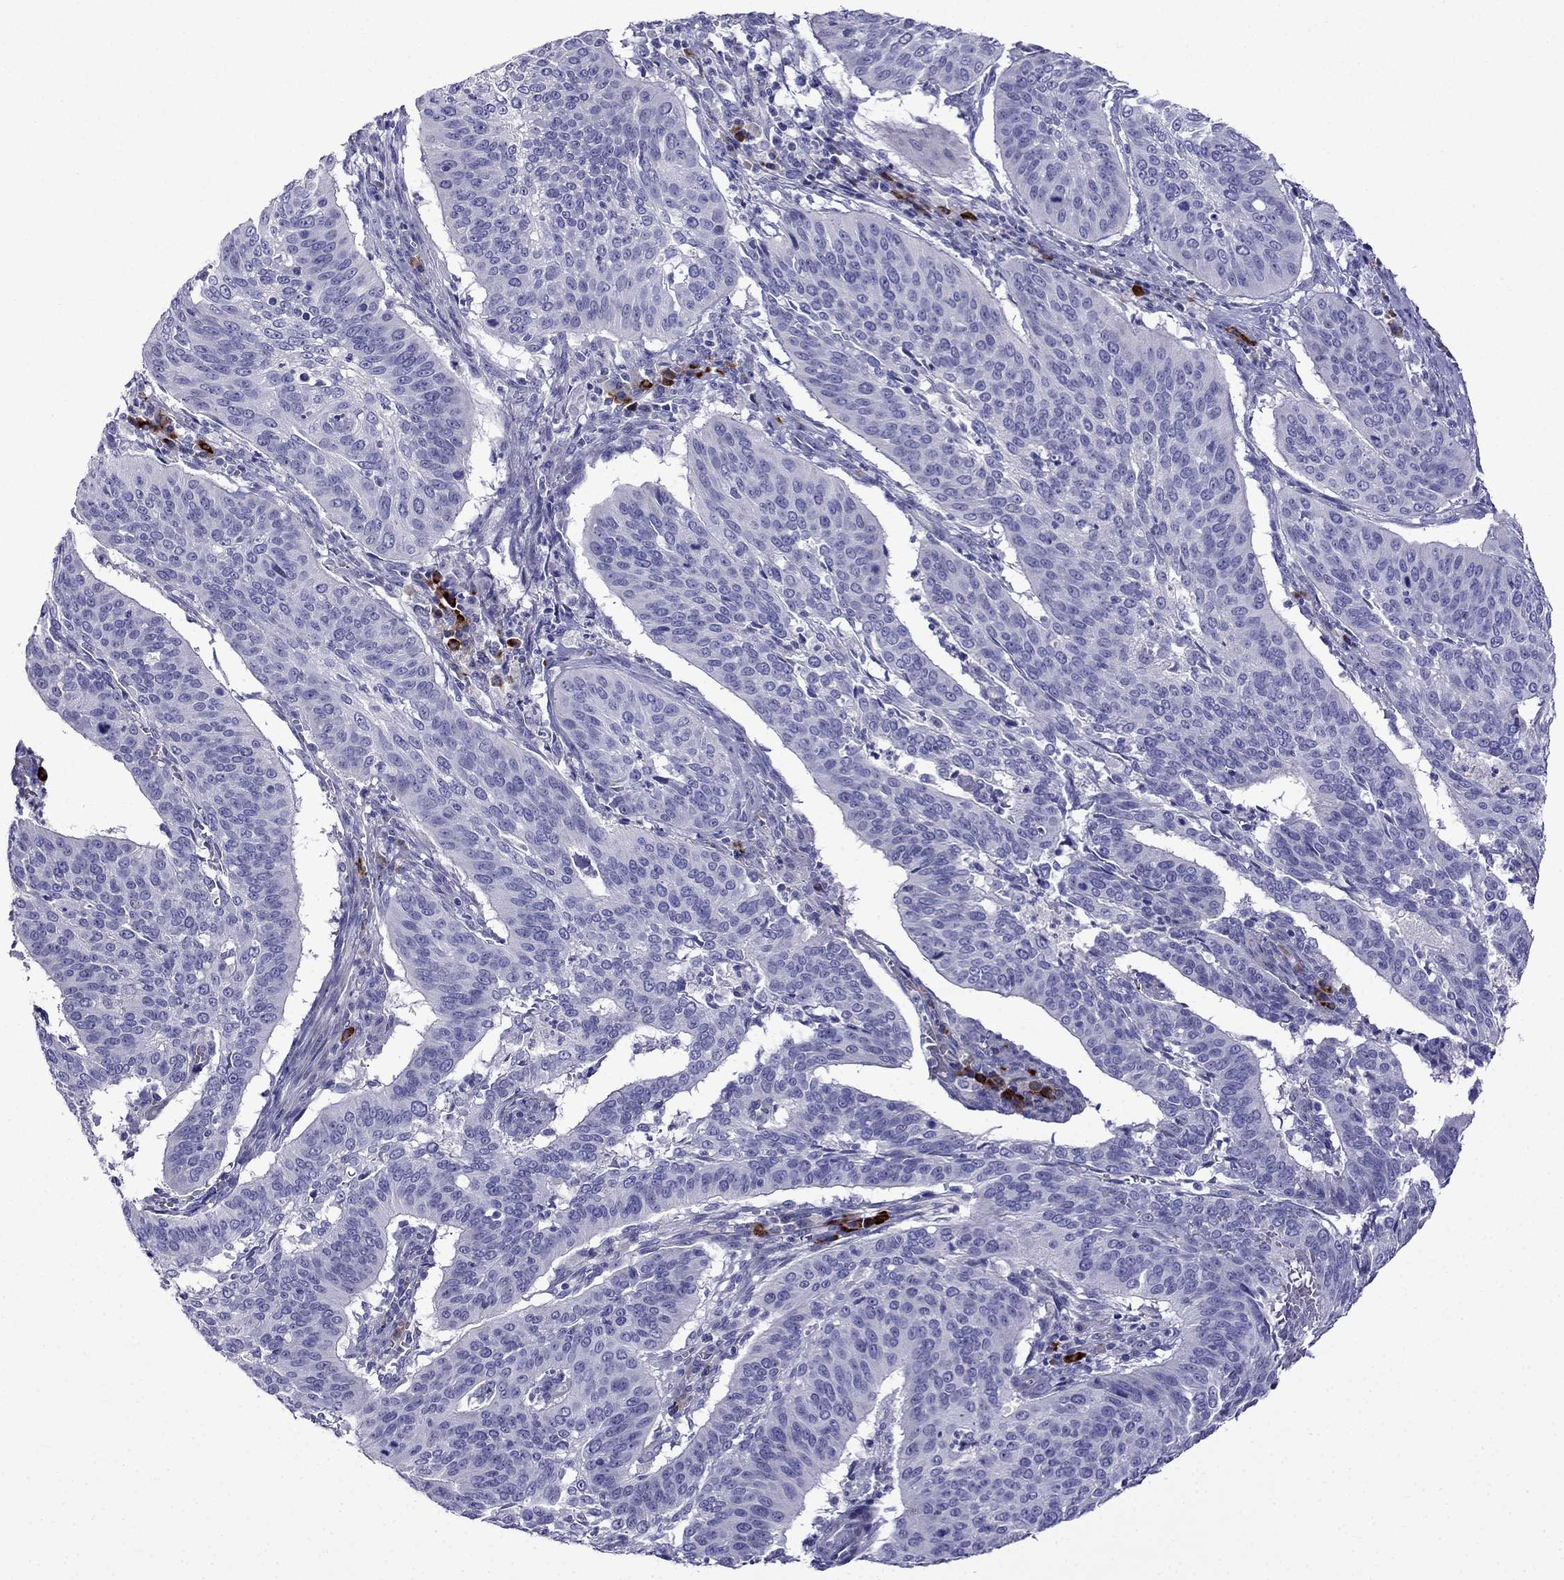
{"staining": {"intensity": "negative", "quantity": "none", "location": "none"}, "tissue": "cervical cancer", "cell_type": "Tumor cells", "image_type": "cancer", "snomed": [{"axis": "morphology", "description": "Normal tissue, NOS"}, {"axis": "morphology", "description": "Squamous cell carcinoma, NOS"}, {"axis": "topography", "description": "Cervix"}], "caption": "Tumor cells are negative for brown protein staining in squamous cell carcinoma (cervical). (Stains: DAB (3,3'-diaminobenzidine) immunohistochemistry with hematoxylin counter stain, Microscopy: brightfield microscopy at high magnification).", "gene": "PATE1", "patient": {"sex": "female", "age": 39}}